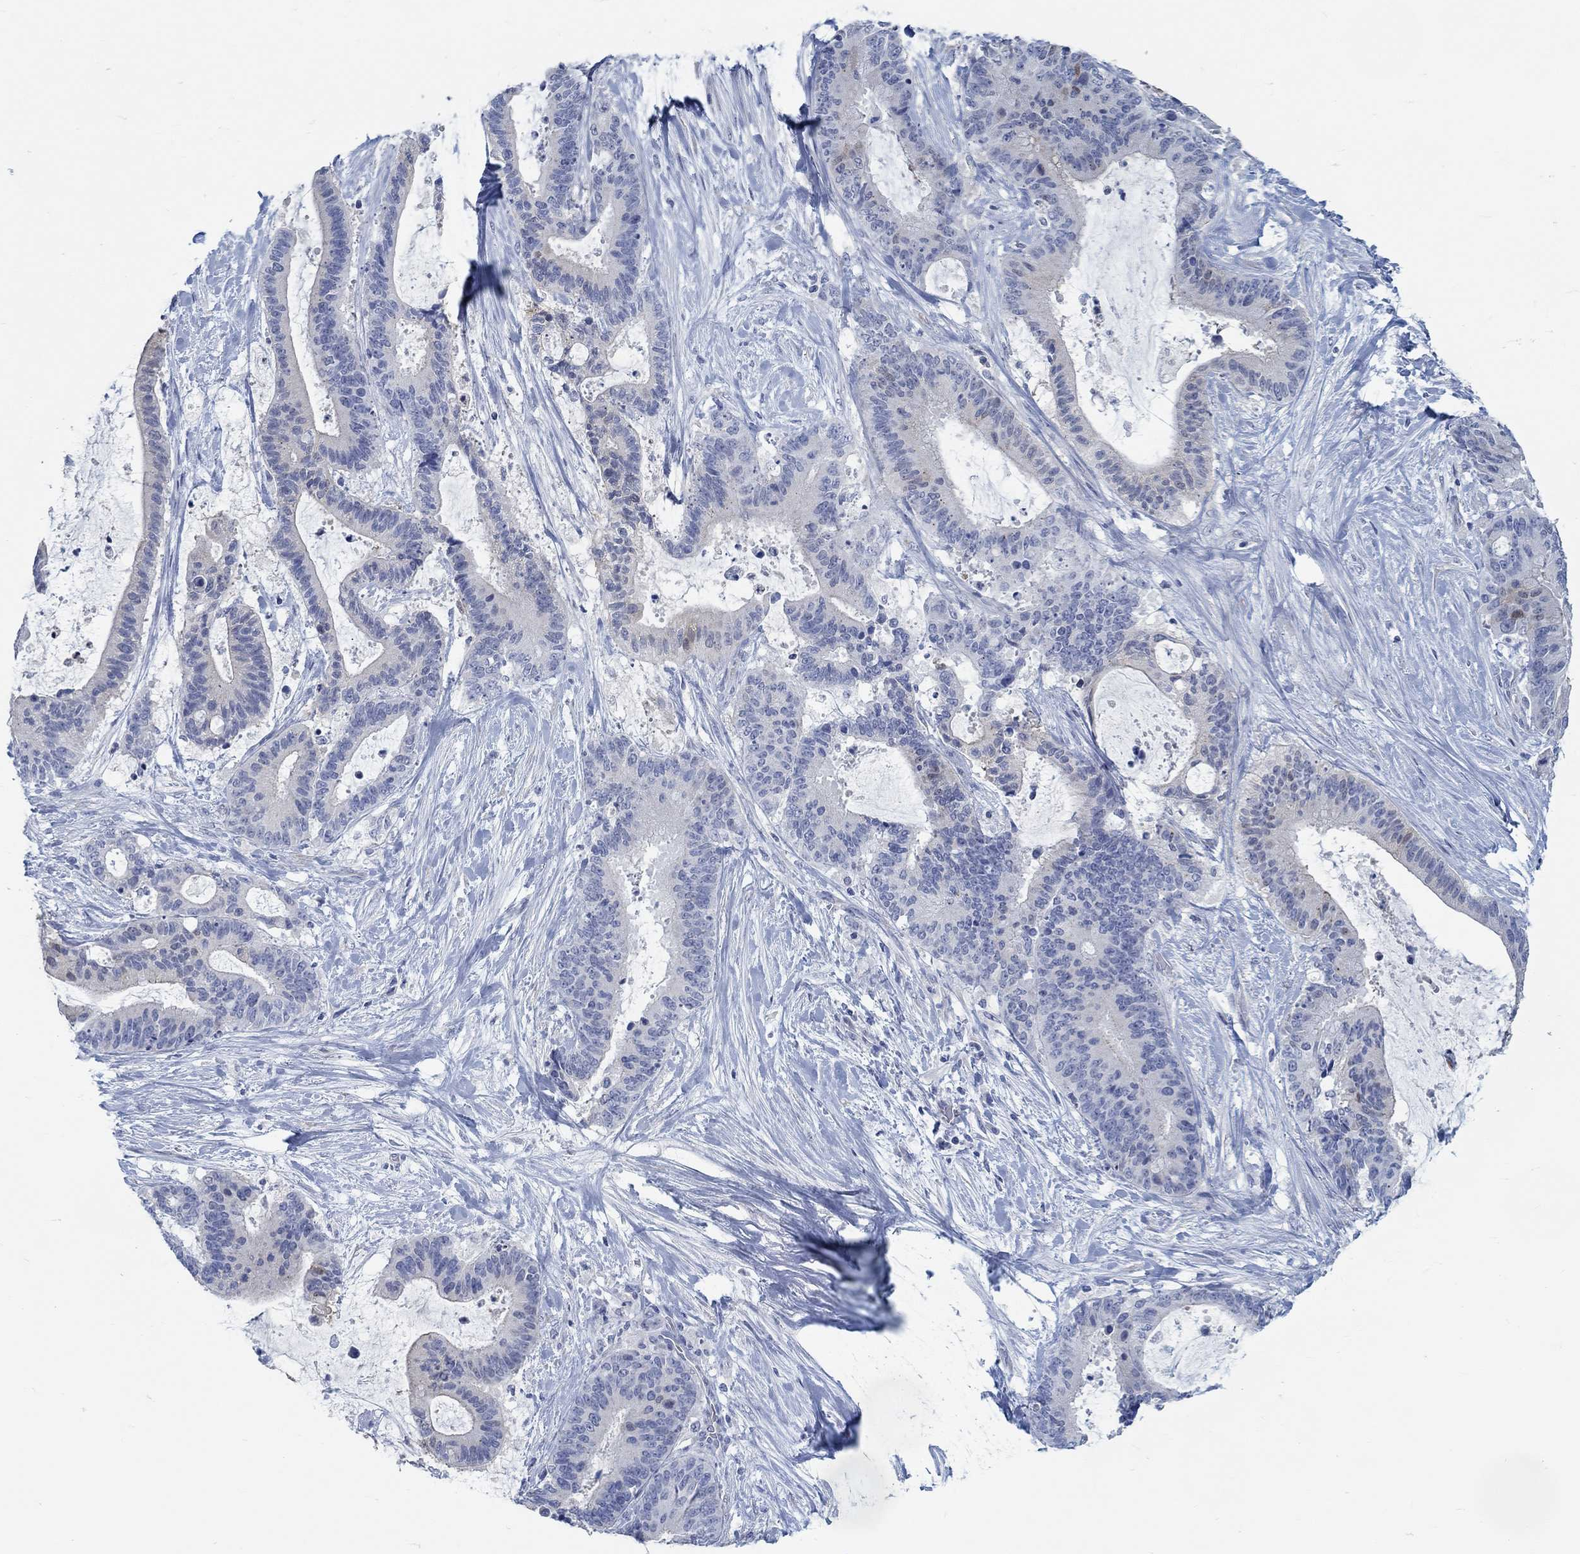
{"staining": {"intensity": "weak", "quantity": "<25%", "location": "cytoplasmic/membranous,nuclear"}, "tissue": "liver cancer", "cell_type": "Tumor cells", "image_type": "cancer", "snomed": [{"axis": "morphology", "description": "Cholangiocarcinoma"}, {"axis": "topography", "description": "Liver"}], "caption": "Immunohistochemical staining of liver cancer (cholangiocarcinoma) demonstrates no significant expression in tumor cells.", "gene": "TEKT4", "patient": {"sex": "female", "age": 73}}